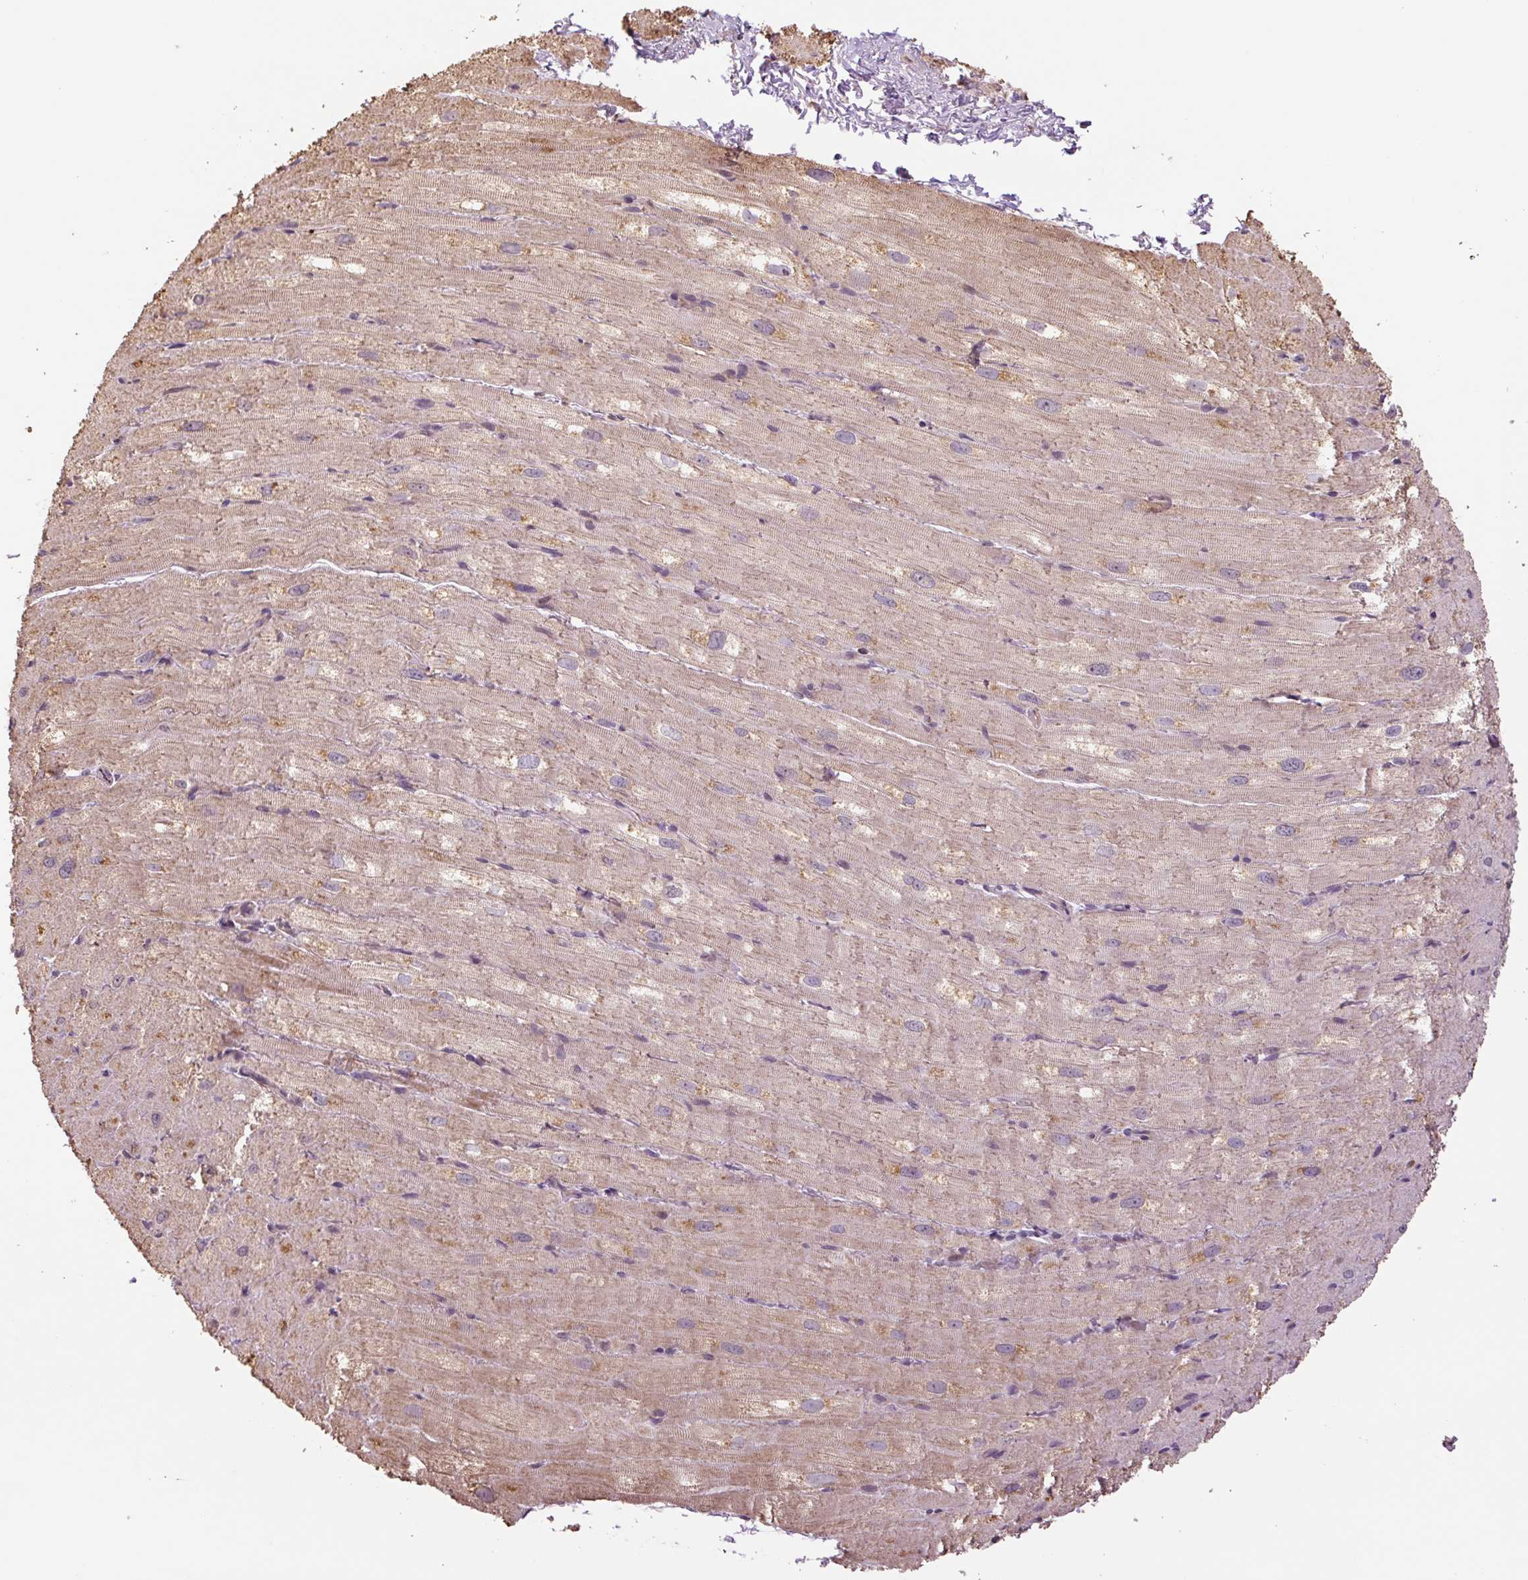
{"staining": {"intensity": "moderate", "quantity": ">75%", "location": "cytoplasmic/membranous"}, "tissue": "heart muscle", "cell_type": "Cardiomyocytes", "image_type": "normal", "snomed": [{"axis": "morphology", "description": "Normal tissue, NOS"}, {"axis": "topography", "description": "Heart"}], "caption": "Immunohistochemical staining of normal human heart muscle demonstrates >75% levels of moderate cytoplasmic/membranous protein staining in approximately >75% of cardiomyocytes.", "gene": "TMEM160", "patient": {"sex": "male", "age": 62}}